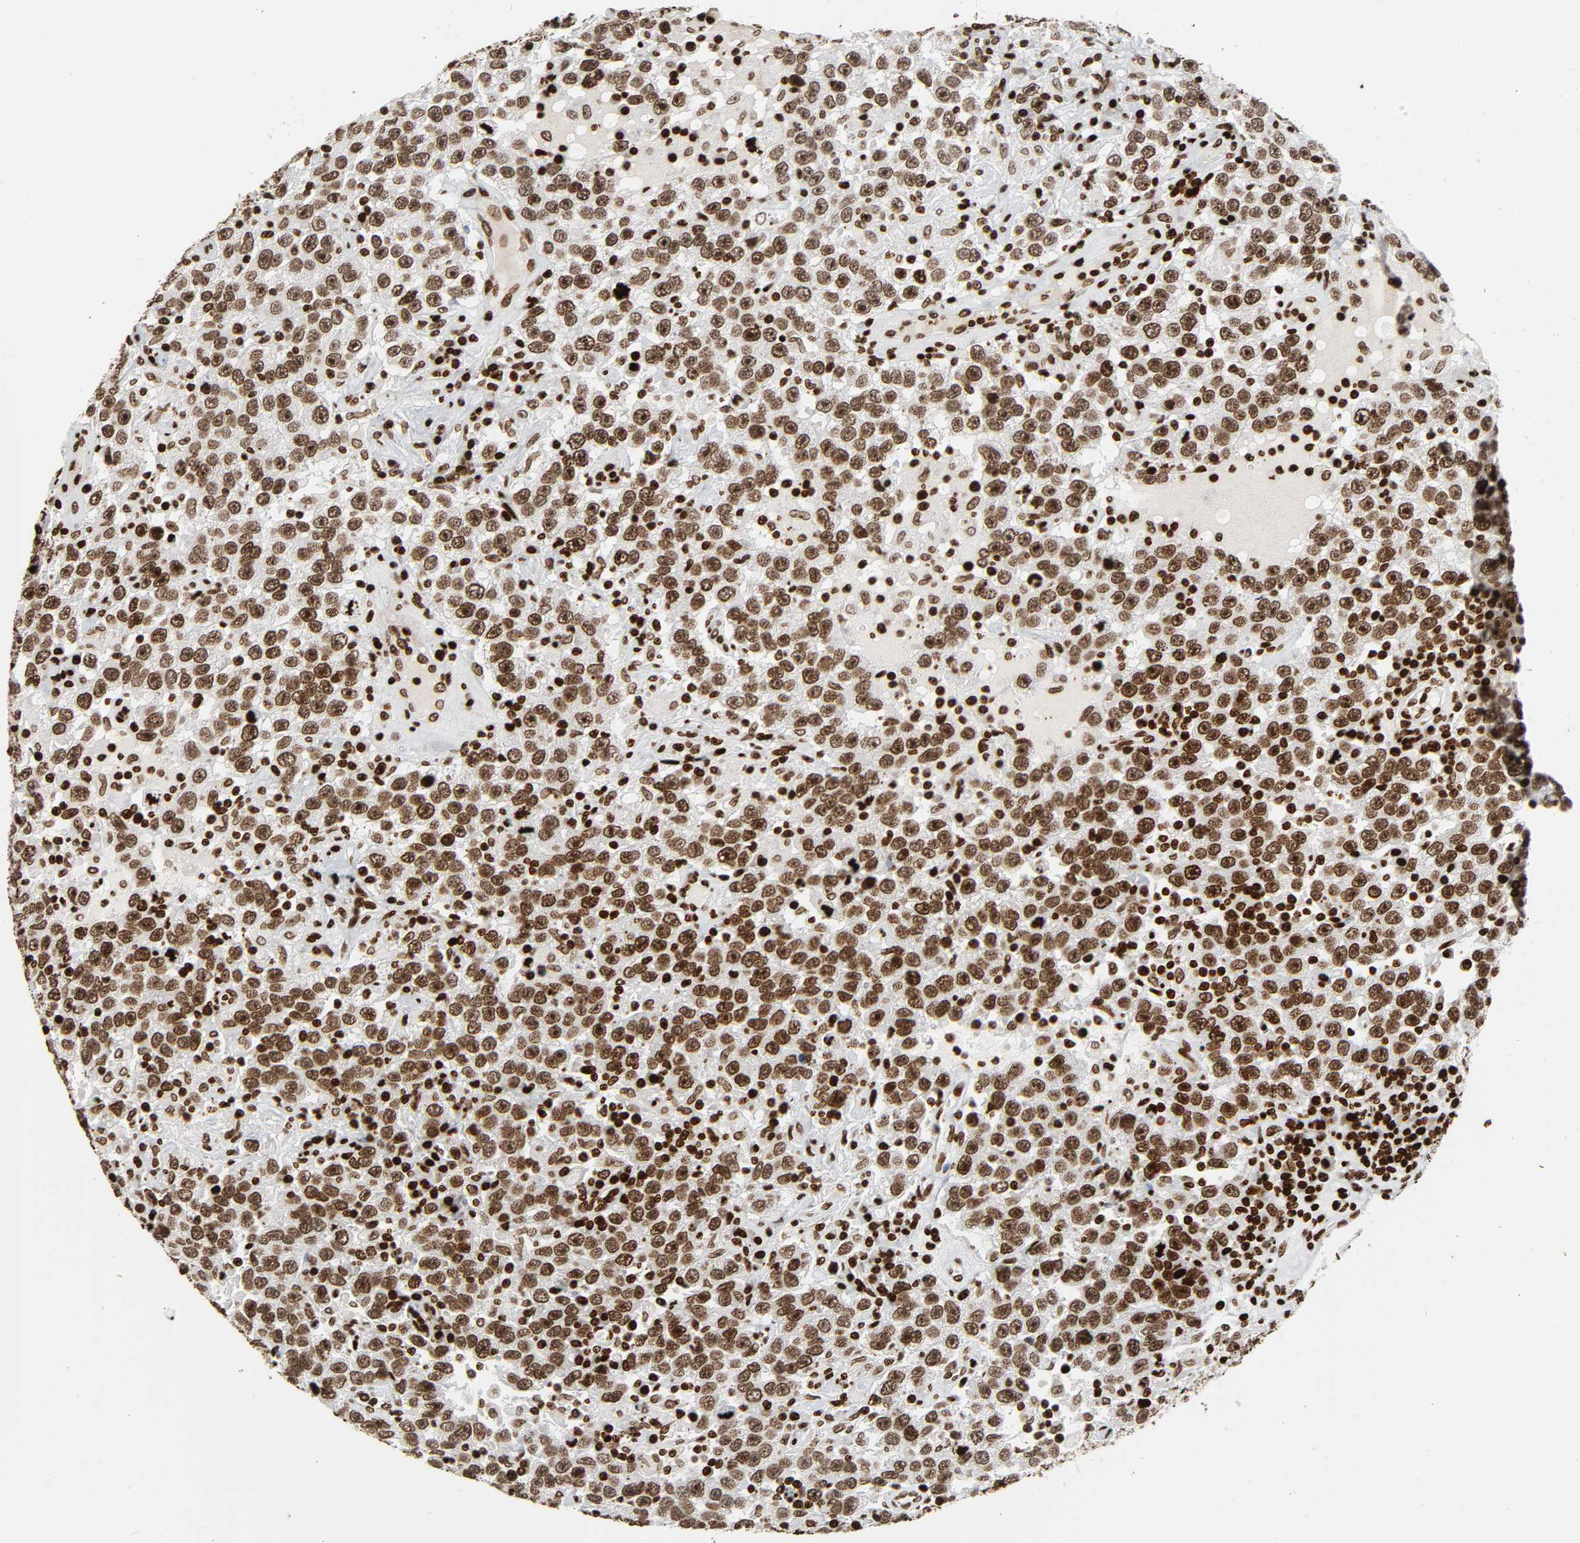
{"staining": {"intensity": "moderate", "quantity": ">75%", "location": "nuclear"}, "tissue": "testis cancer", "cell_type": "Tumor cells", "image_type": "cancer", "snomed": [{"axis": "morphology", "description": "Seminoma, NOS"}, {"axis": "topography", "description": "Testis"}], "caption": "Immunohistochemistry photomicrograph of neoplastic tissue: testis seminoma stained using IHC reveals medium levels of moderate protein expression localized specifically in the nuclear of tumor cells, appearing as a nuclear brown color.", "gene": "RXRA", "patient": {"sex": "male", "age": 41}}